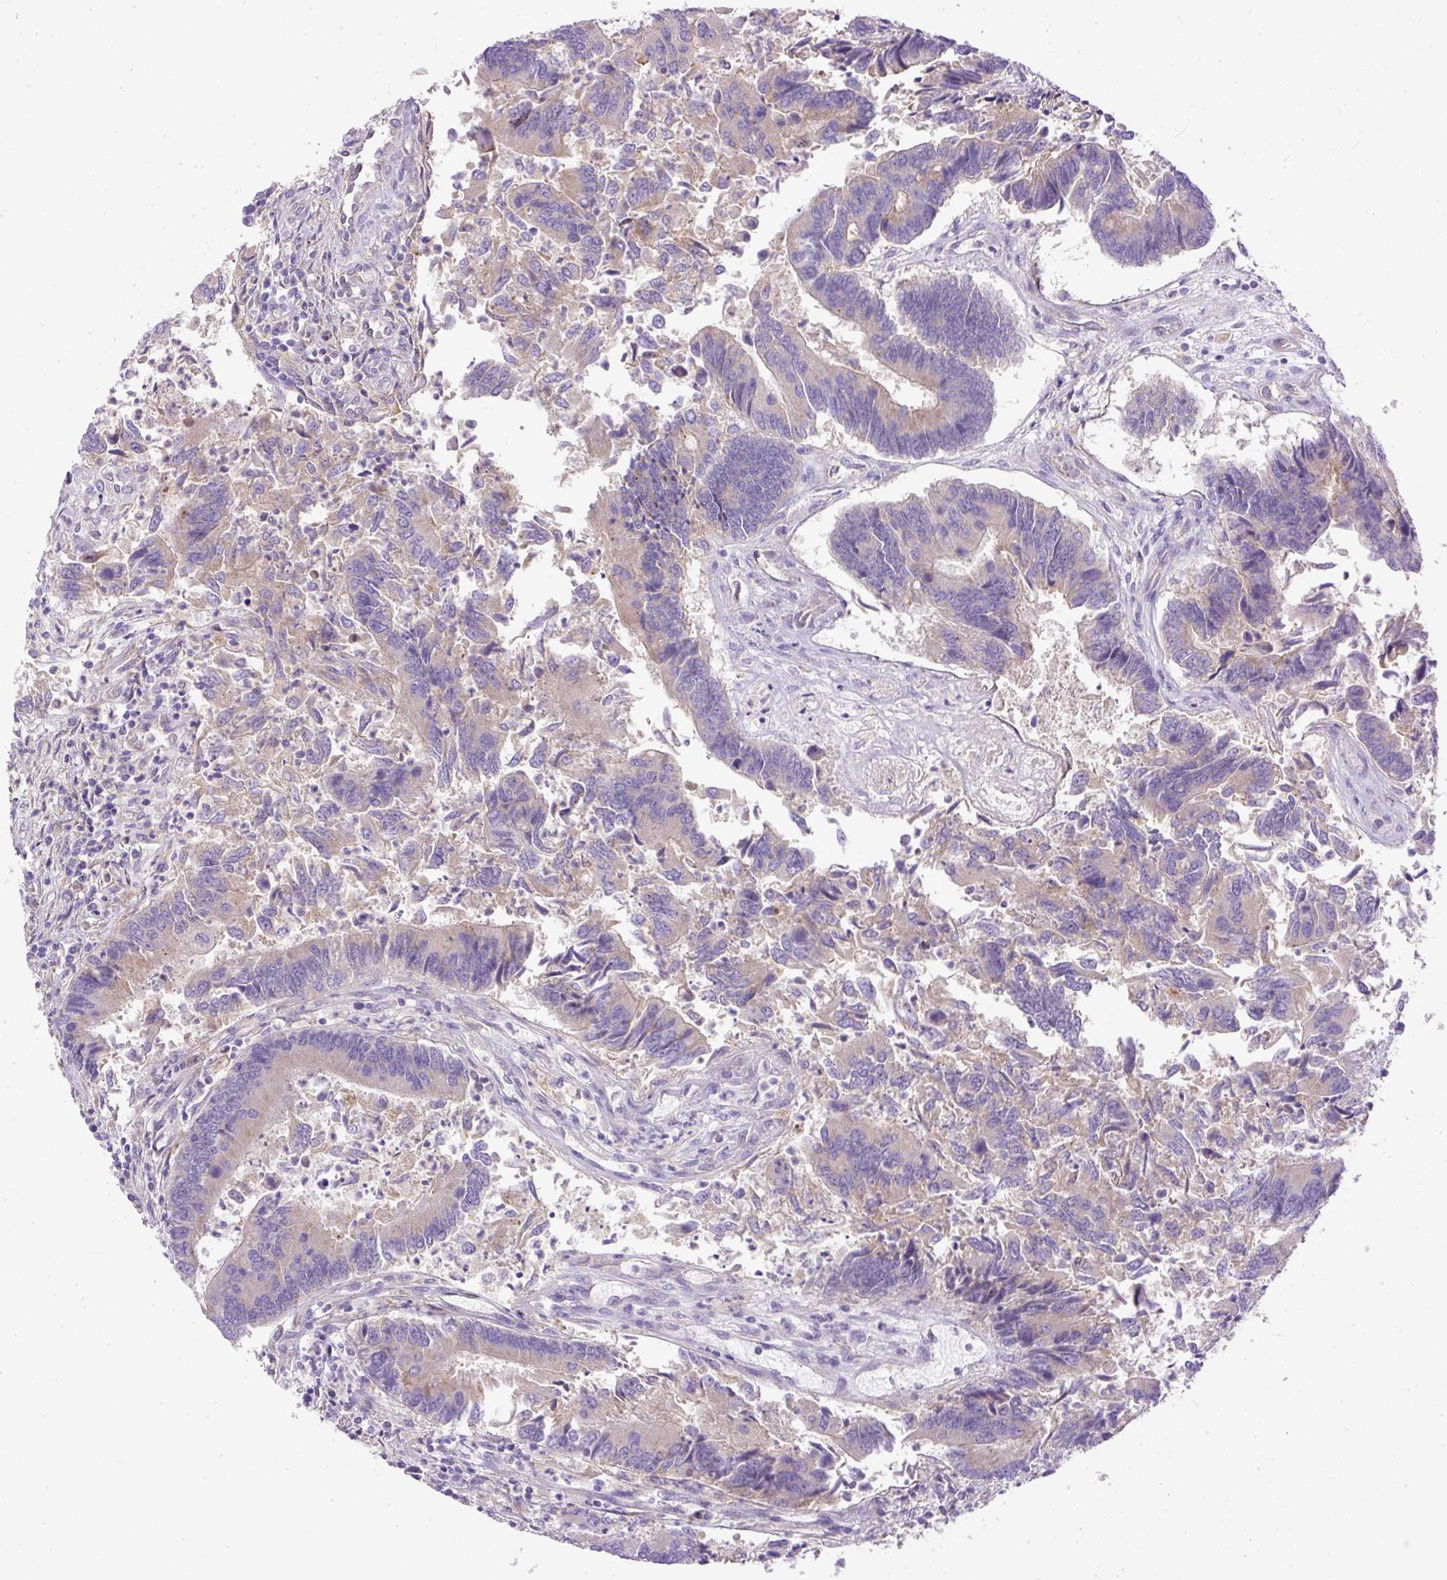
{"staining": {"intensity": "weak", "quantity": "<25%", "location": "cytoplasmic/membranous"}, "tissue": "colorectal cancer", "cell_type": "Tumor cells", "image_type": "cancer", "snomed": [{"axis": "morphology", "description": "Adenocarcinoma, NOS"}, {"axis": "topography", "description": "Colon"}], "caption": "Immunohistochemistry of colorectal cancer shows no expression in tumor cells.", "gene": "DAPK1", "patient": {"sex": "female", "age": 67}}